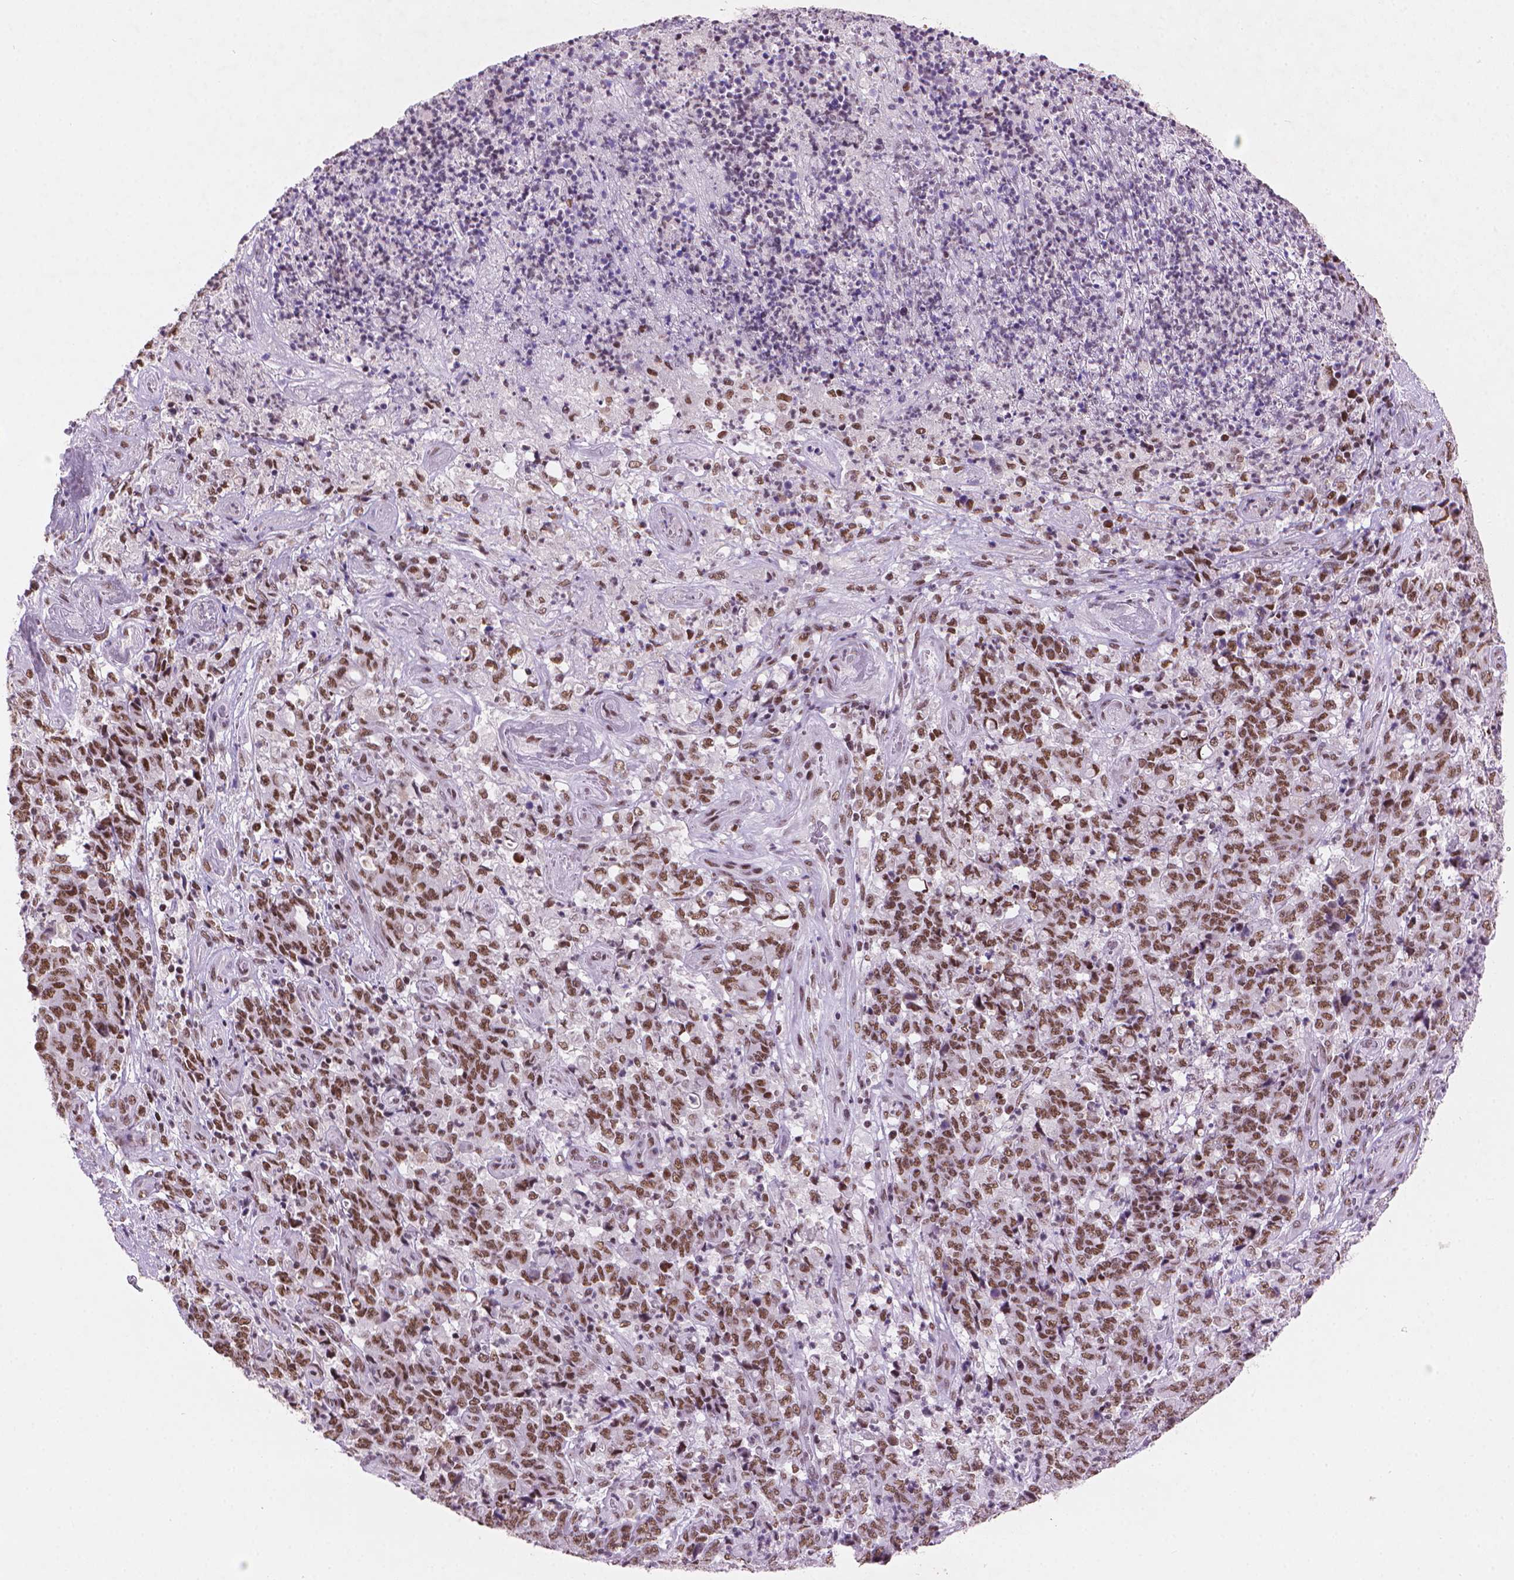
{"staining": {"intensity": "moderate", "quantity": ">75%", "location": "nuclear"}, "tissue": "stomach cancer", "cell_type": "Tumor cells", "image_type": "cancer", "snomed": [{"axis": "morphology", "description": "Adenocarcinoma, NOS"}, {"axis": "topography", "description": "Stomach, lower"}], "caption": "Tumor cells demonstrate medium levels of moderate nuclear staining in about >75% of cells in stomach cancer (adenocarcinoma).", "gene": "RPA4", "patient": {"sex": "female", "age": 71}}